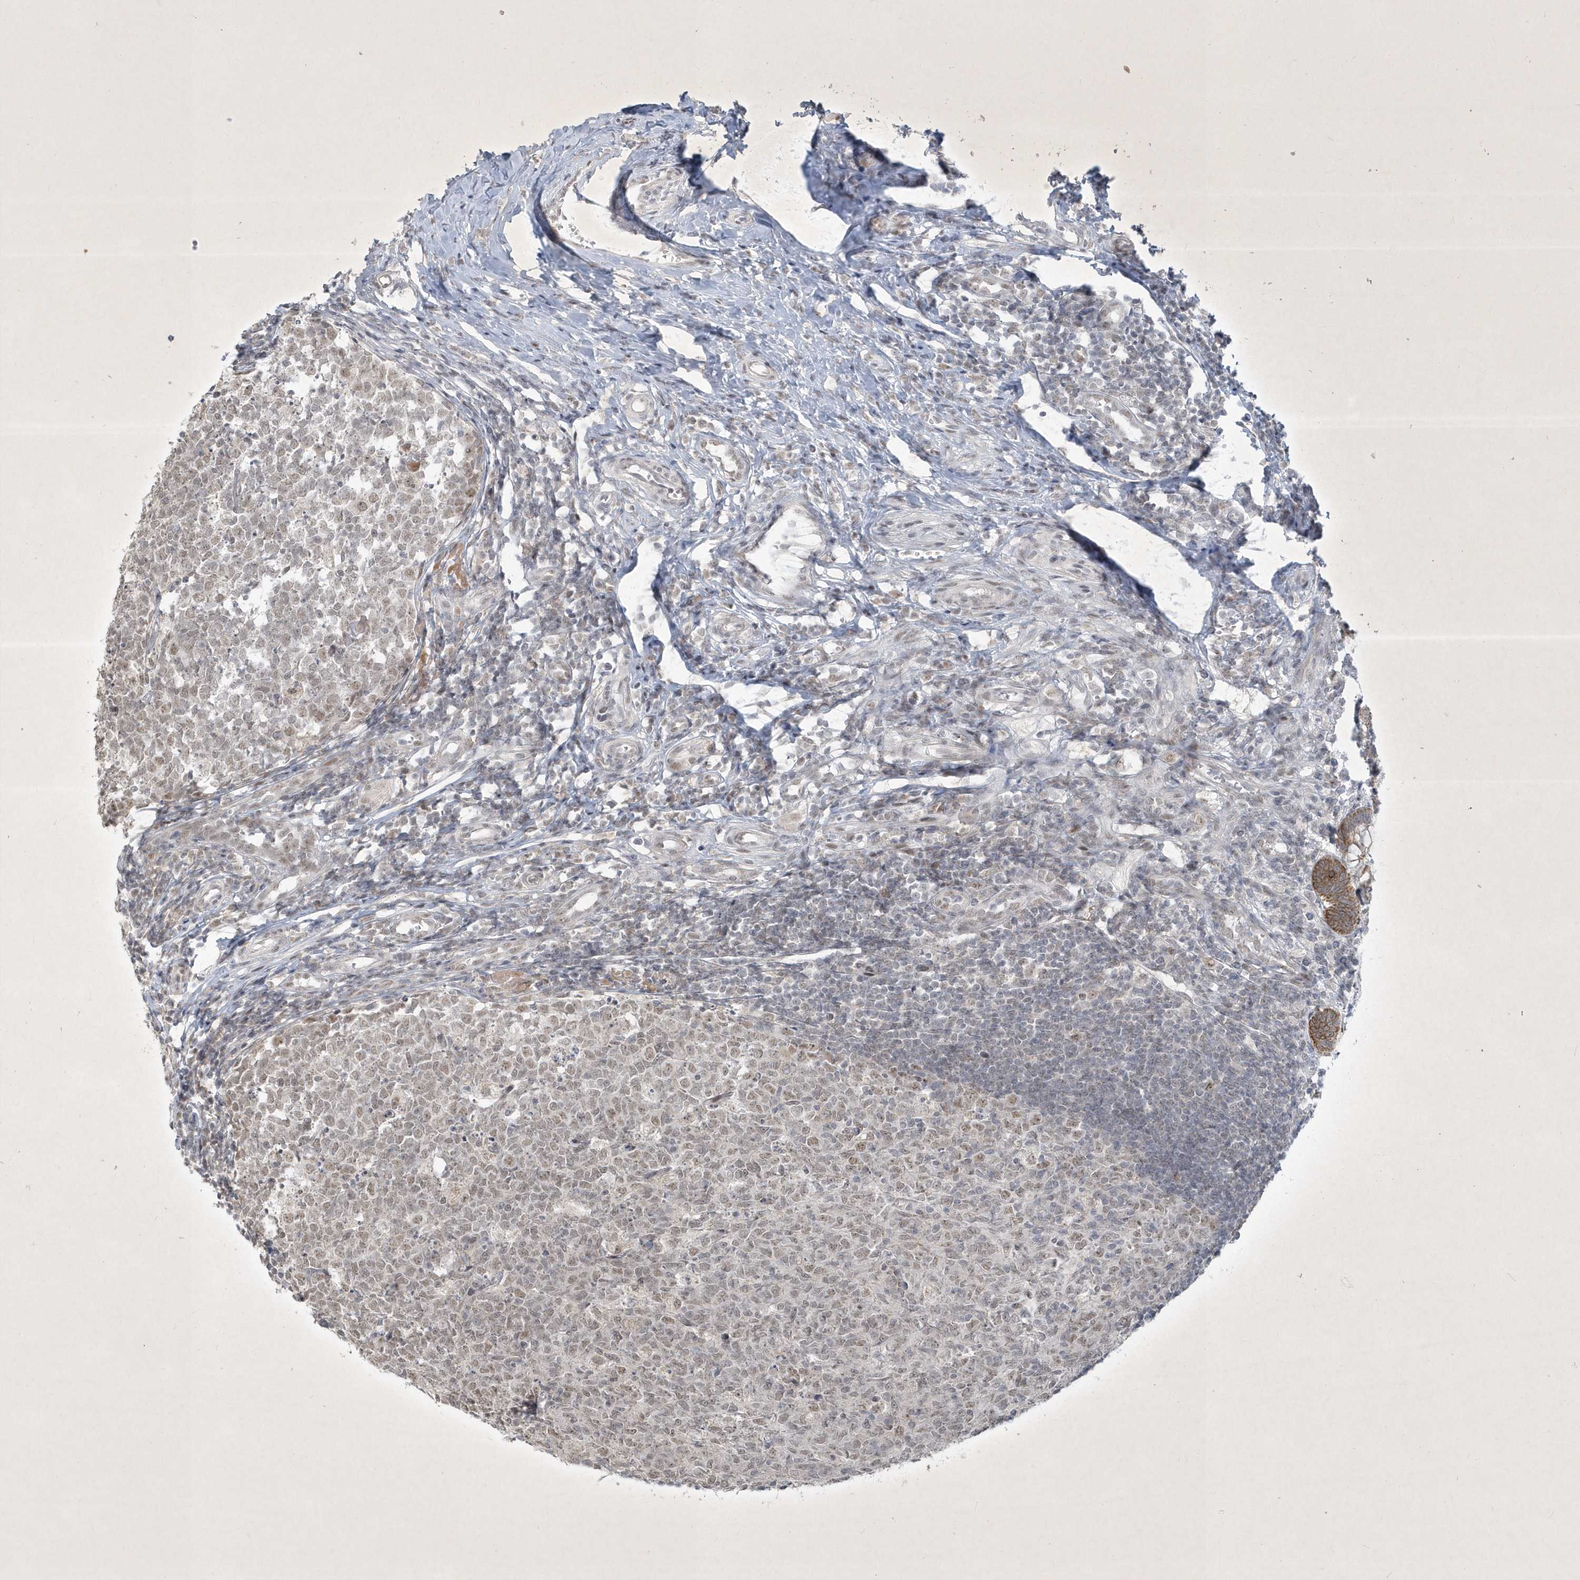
{"staining": {"intensity": "moderate", "quantity": ">75%", "location": "cytoplasmic/membranous"}, "tissue": "appendix", "cell_type": "Glandular cells", "image_type": "normal", "snomed": [{"axis": "morphology", "description": "Normal tissue, NOS"}, {"axis": "topography", "description": "Appendix"}], "caption": "The image exhibits a brown stain indicating the presence of a protein in the cytoplasmic/membranous of glandular cells in appendix. The staining is performed using DAB (3,3'-diaminobenzidine) brown chromogen to label protein expression. The nuclei are counter-stained blue using hematoxylin.", "gene": "ZBTB9", "patient": {"sex": "male", "age": 14}}